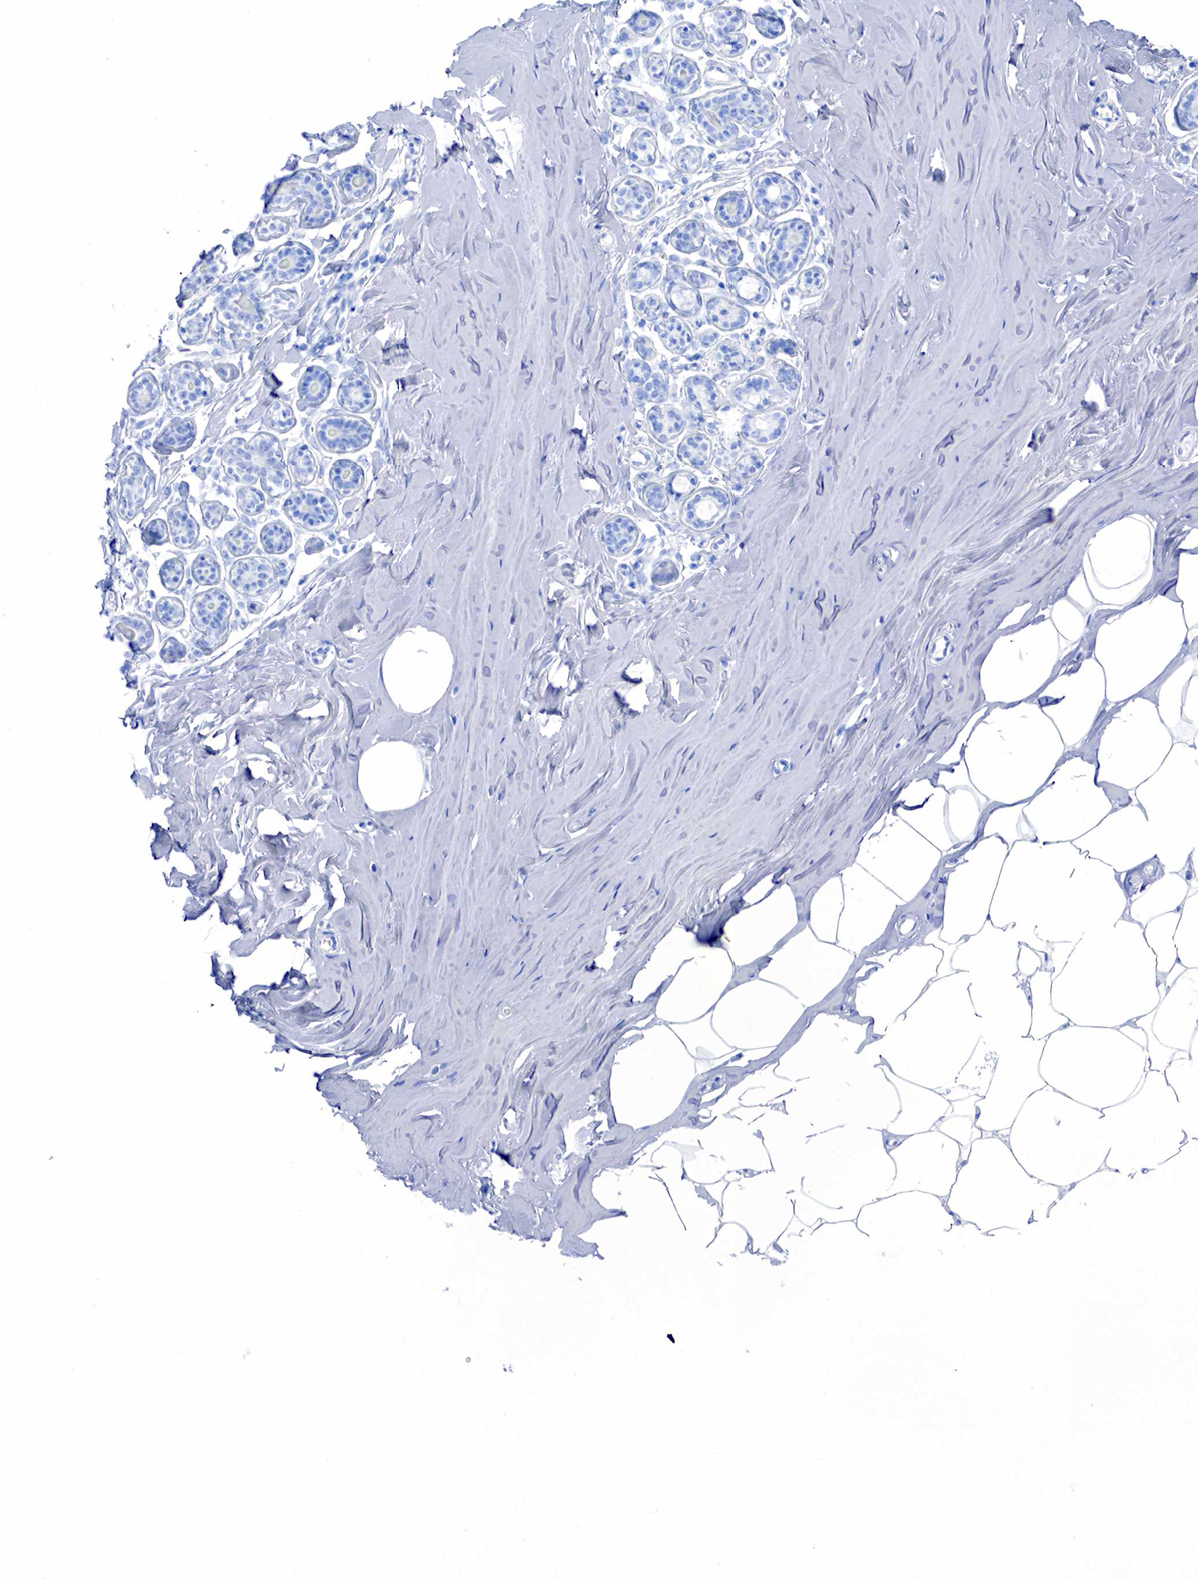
{"staining": {"intensity": "negative", "quantity": "none", "location": "none"}, "tissue": "breast", "cell_type": "Adipocytes", "image_type": "normal", "snomed": [{"axis": "morphology", "description": "Normal tissue, NOS"}, {"axis": "topography", "description": "Breast"}], "caption": "Micrograph shows no significant protein staining in adipocytes of unremarkable breast. Nuclei are stained in blue.", "gene": "INHA", "patient": {"sex": "female", "age": 45}}